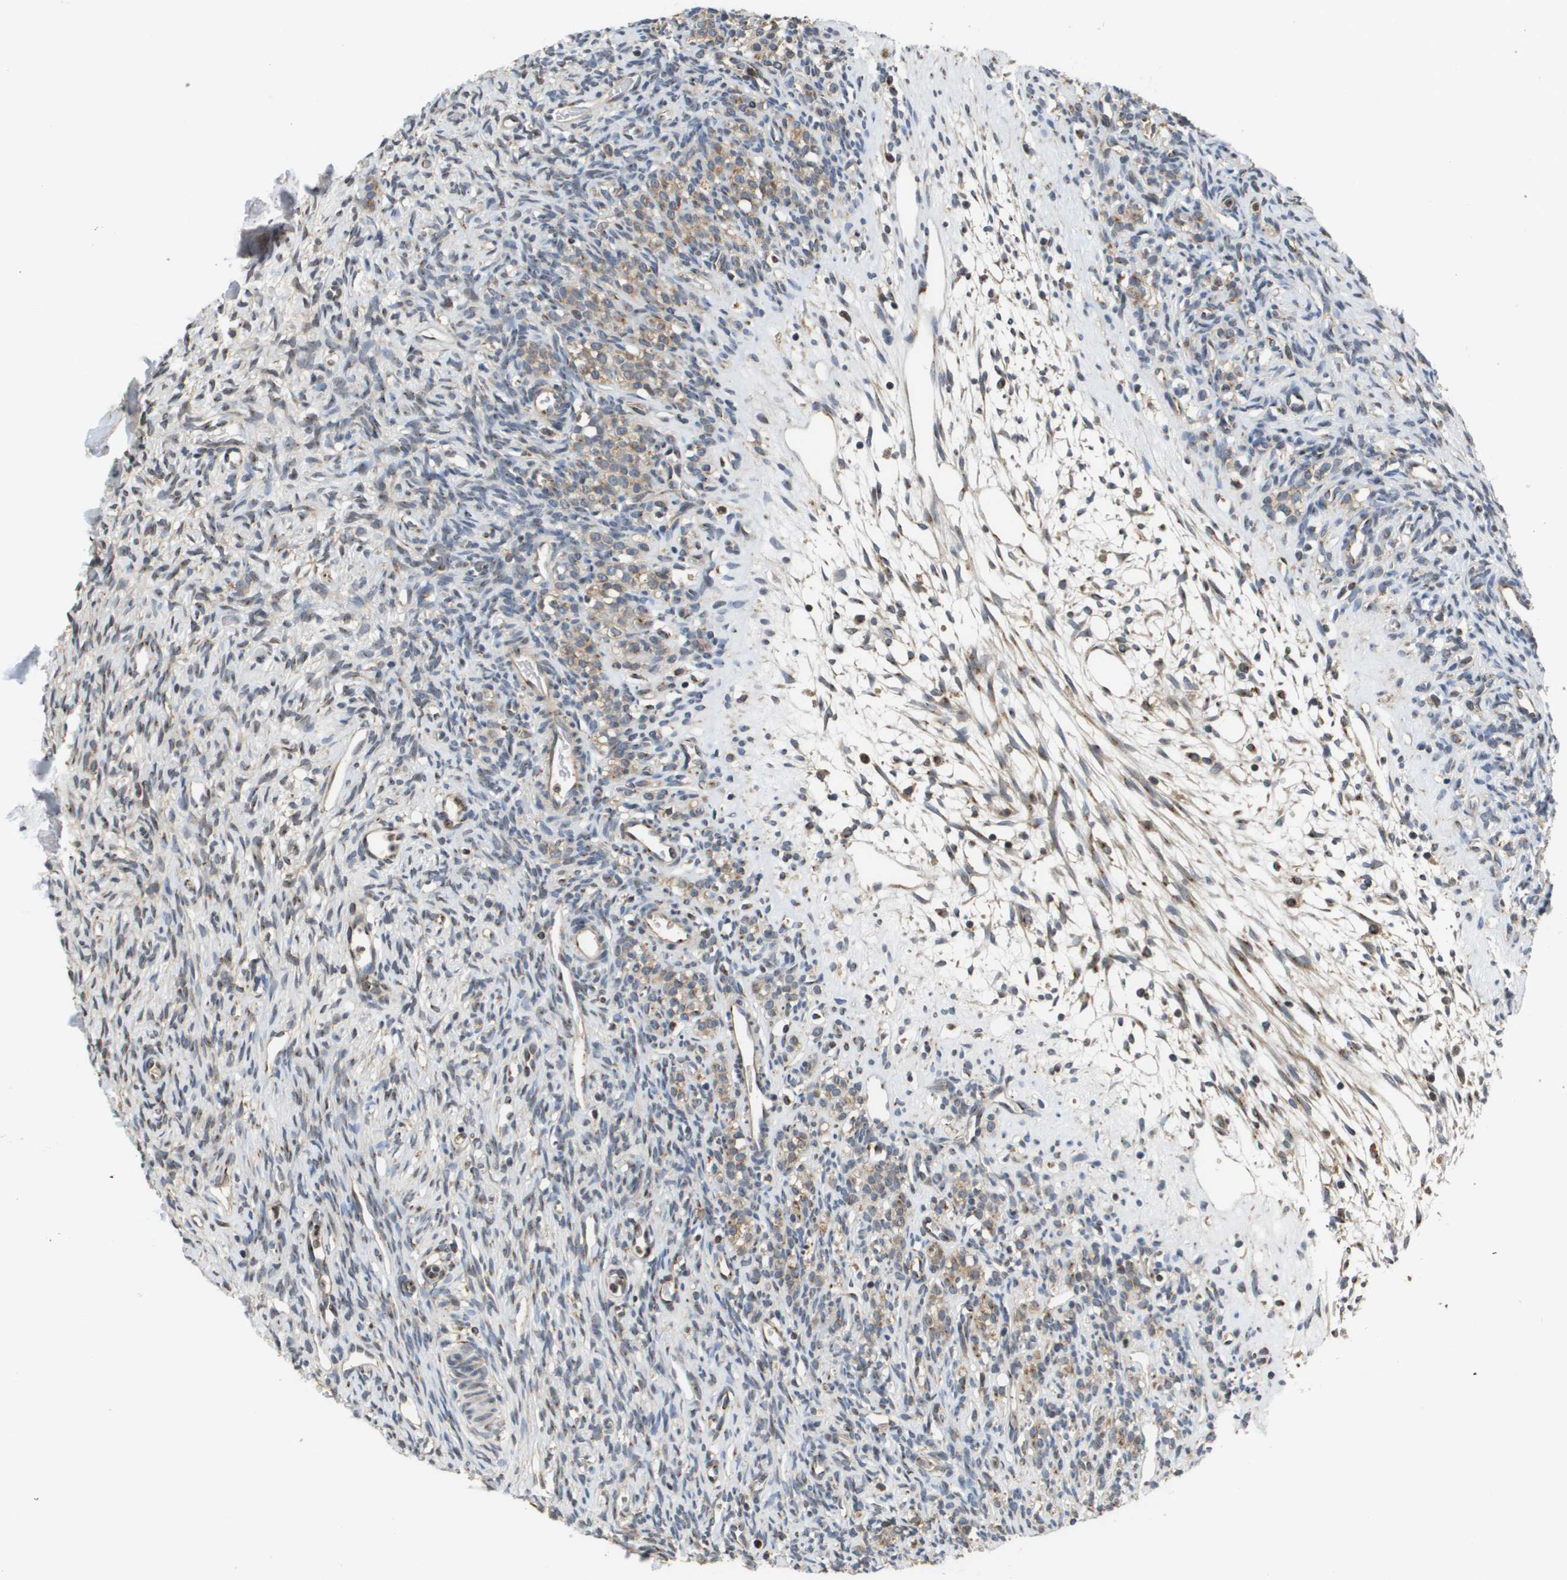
{"staining": {"intensity": "moderate", "quantity": "<25%", "location": "cytoplasmic/membranous"}, "tissue": "ovary", "cell_type": "Ovarian stroma cells", "image_type": "normal", "snomed": [{"axis": "morphology", "description": "Normal tissue, NOS"}, {"axis": "topography", "description": "Ovary"}], "caption": "This photomicrograph reveals immunohistochemistry staining of benign human ovary, with low moderate cytoplasmic/membranous staining in about <25% of ovarian stroma cells.", "gene": "PCK1", "patient": {"sex": "female", "age": 33}}